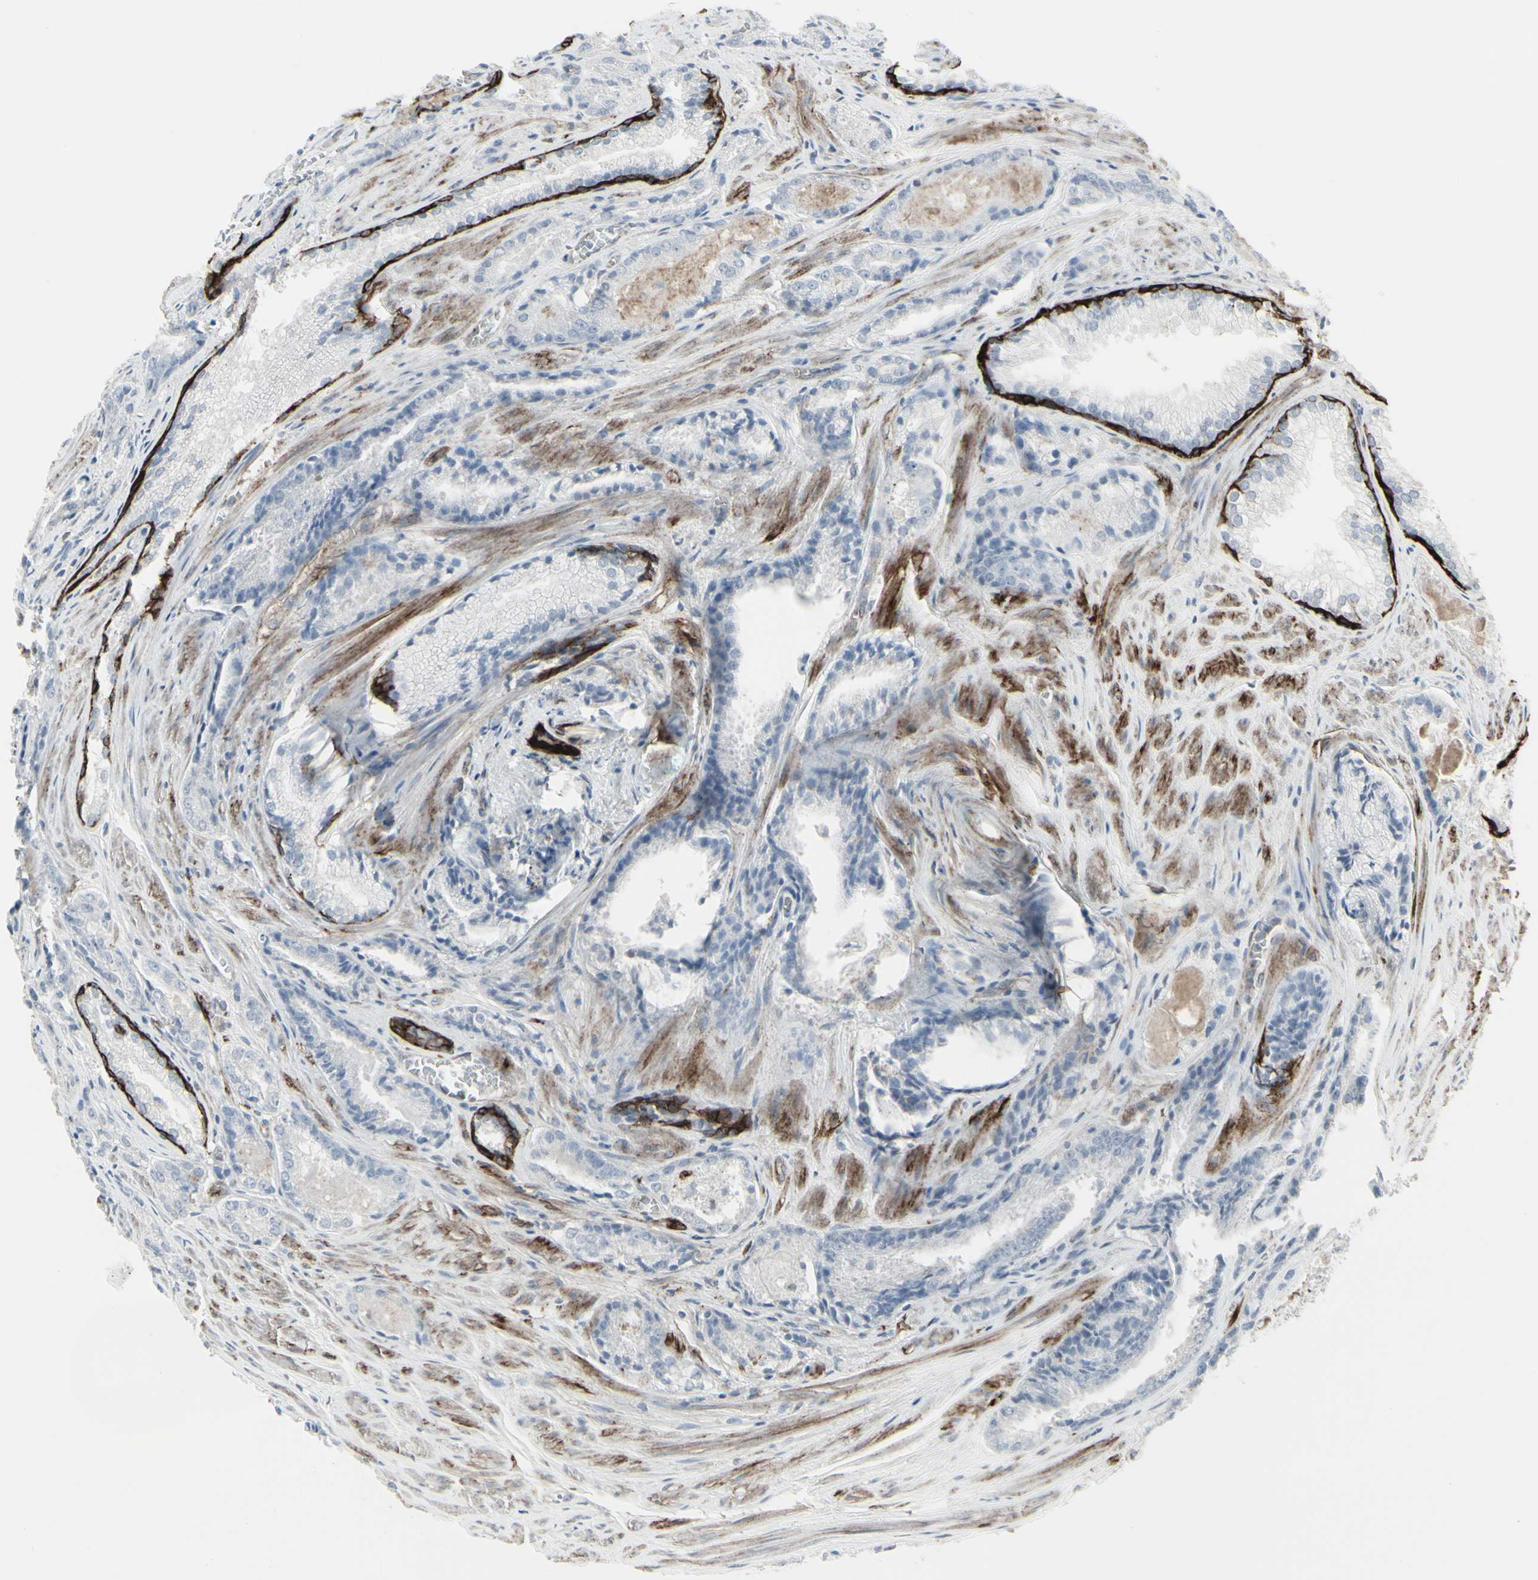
{"staining": {"intensity": "negative", "quantity": "none", "location": "none"}, "tissue": "prostate cancer", "cell_type": "Tumor cells", "image_type": "cancer", "snomed": [{"axis": "morphology", "description": "Adenocarcinoma, Low grade"}, {"axis": "topography", "description": "Prostate"}], "caption": "Immunohistochemistry image of human low-grade adenocarcinoma (prostate) stained for a protein (brown), which exhibits no staining in tumor cells.", "gene": "GJA1", "patient": {"sex": "male", "age": 60}}